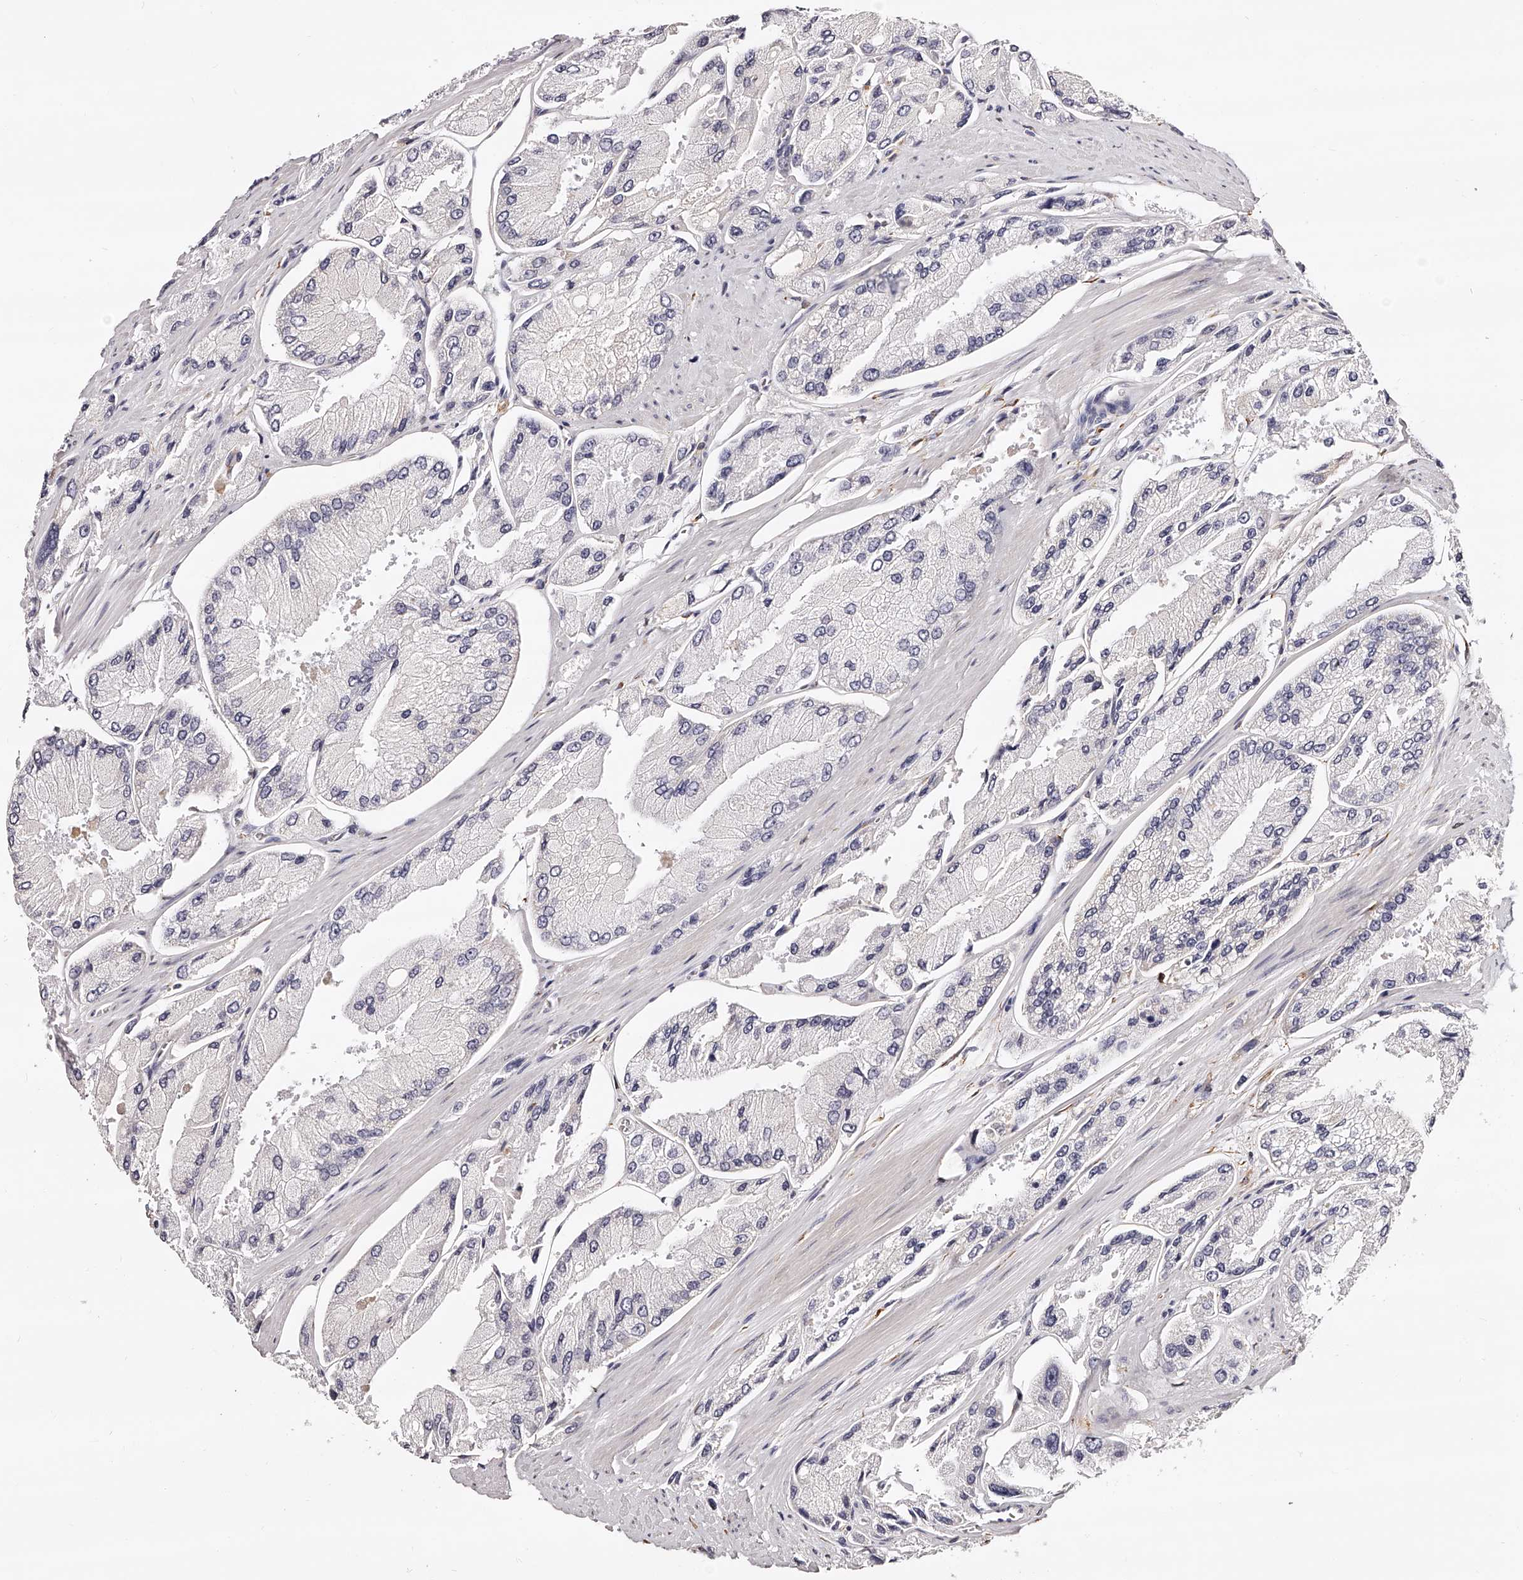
{"staining": {"intensity": "negative", "quantity": "none", "location": "none"}, "tissue": "prostate cancer", "cell_type": "Tumor cells", "image_type": "cancer", "snomed": [{"axis": "morphology", "description": "Adenocarcinoma, High grade"}, {"axis": "topography", "description": "Prostate"}], "caption": "The image reveals no staining of tumor cells in prostate adenocarcinoma (high-grade).", "gene": "CD82", "patient": {"sex": "male", "age": 58}}